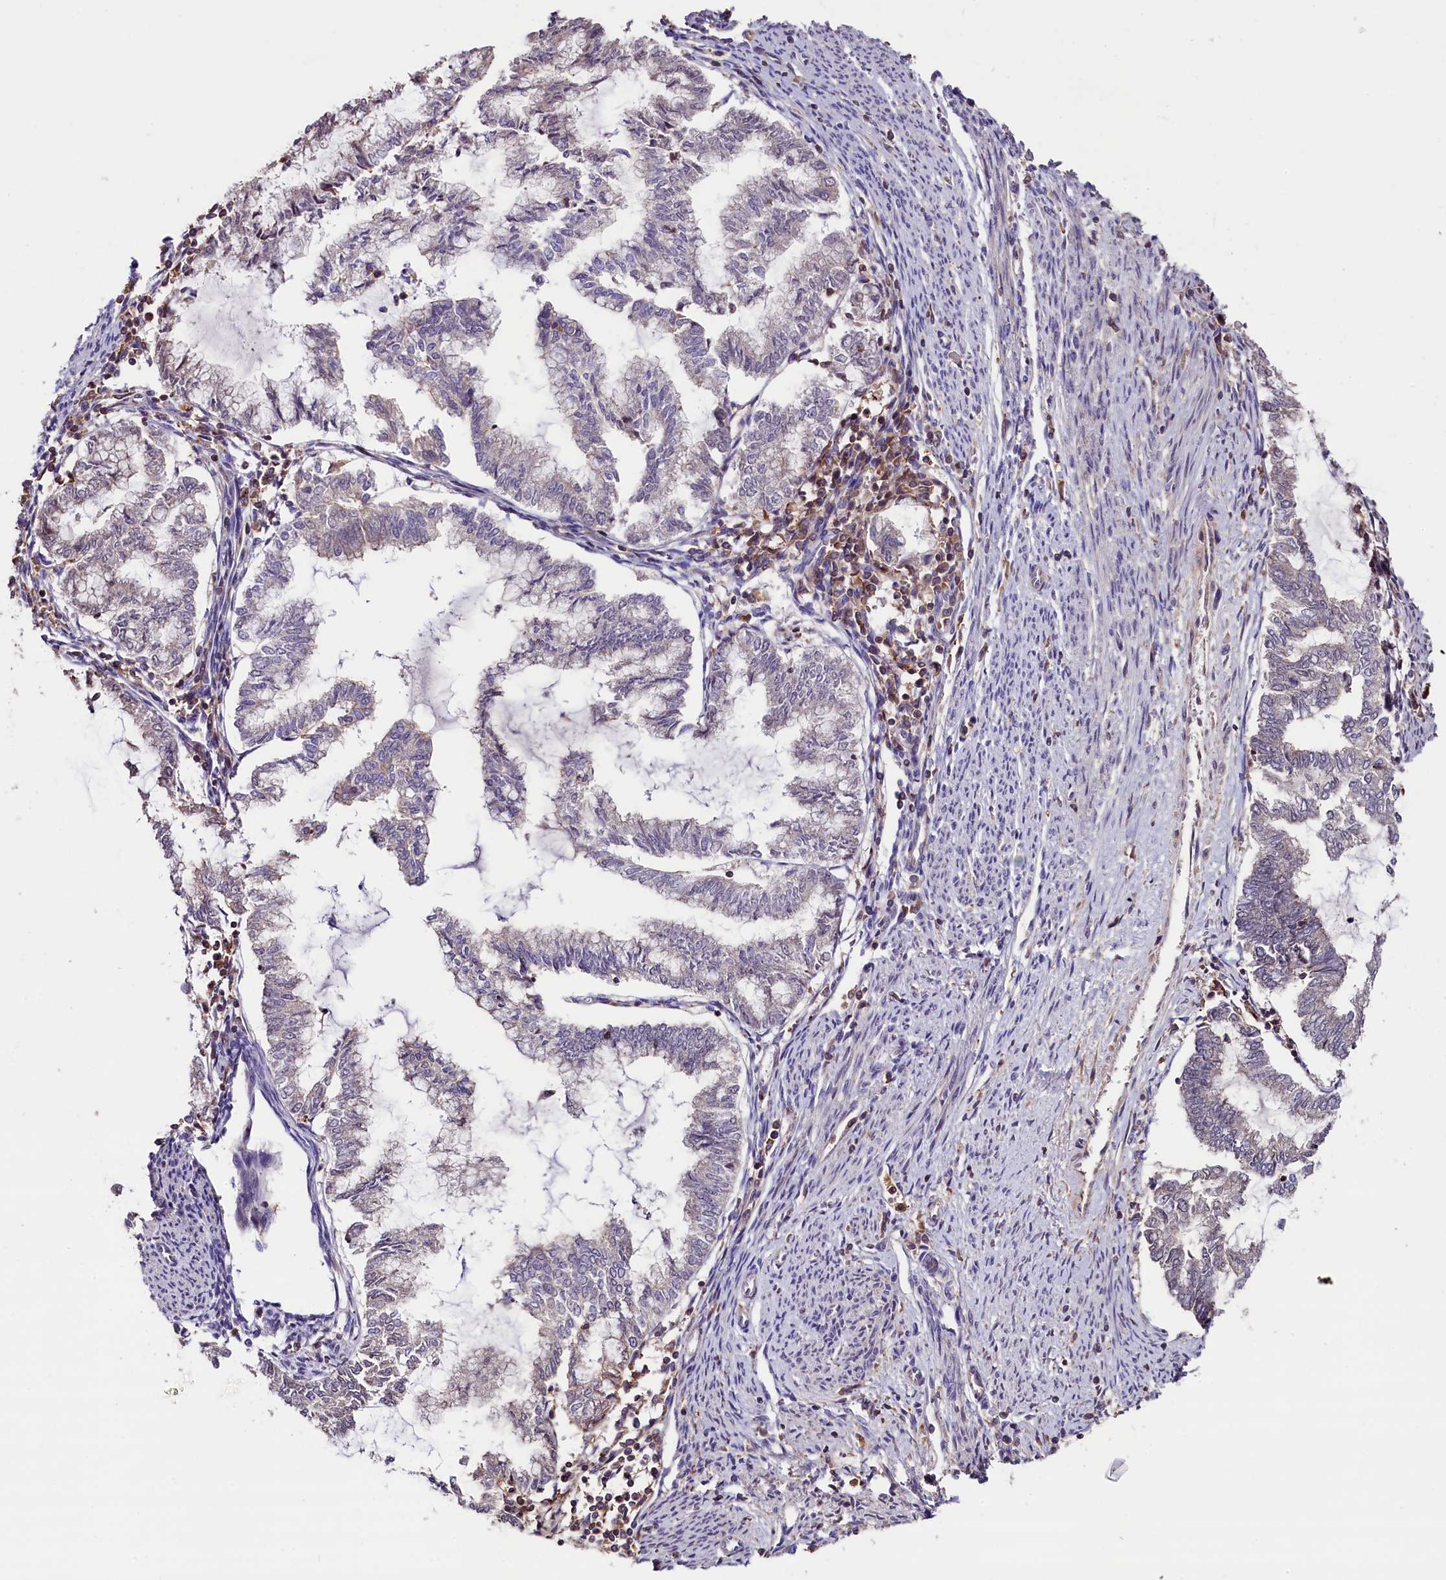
{"staining": {"intensity": "negative", "quantity": "none", "location": "none"}, "tissue": "endometrial cancer", "cell_type": "Tumor cells", "image_type": "cancer", "snomed": [{"axis": "morphology", "description": "Adenocarcinoma, NOS"}, {"axis": "topography", "description": "Endometrium"}], "caption": "DAB (3,3'-diaminobenzidine) immunohistochemical staining of endometrial cancer demonstrates no significant positivity in tumor cells. (IHC, brightfield microscopy, high magnification).", "gene": "SKIDA1", "patient": {"sex": "female", "age": 79}}